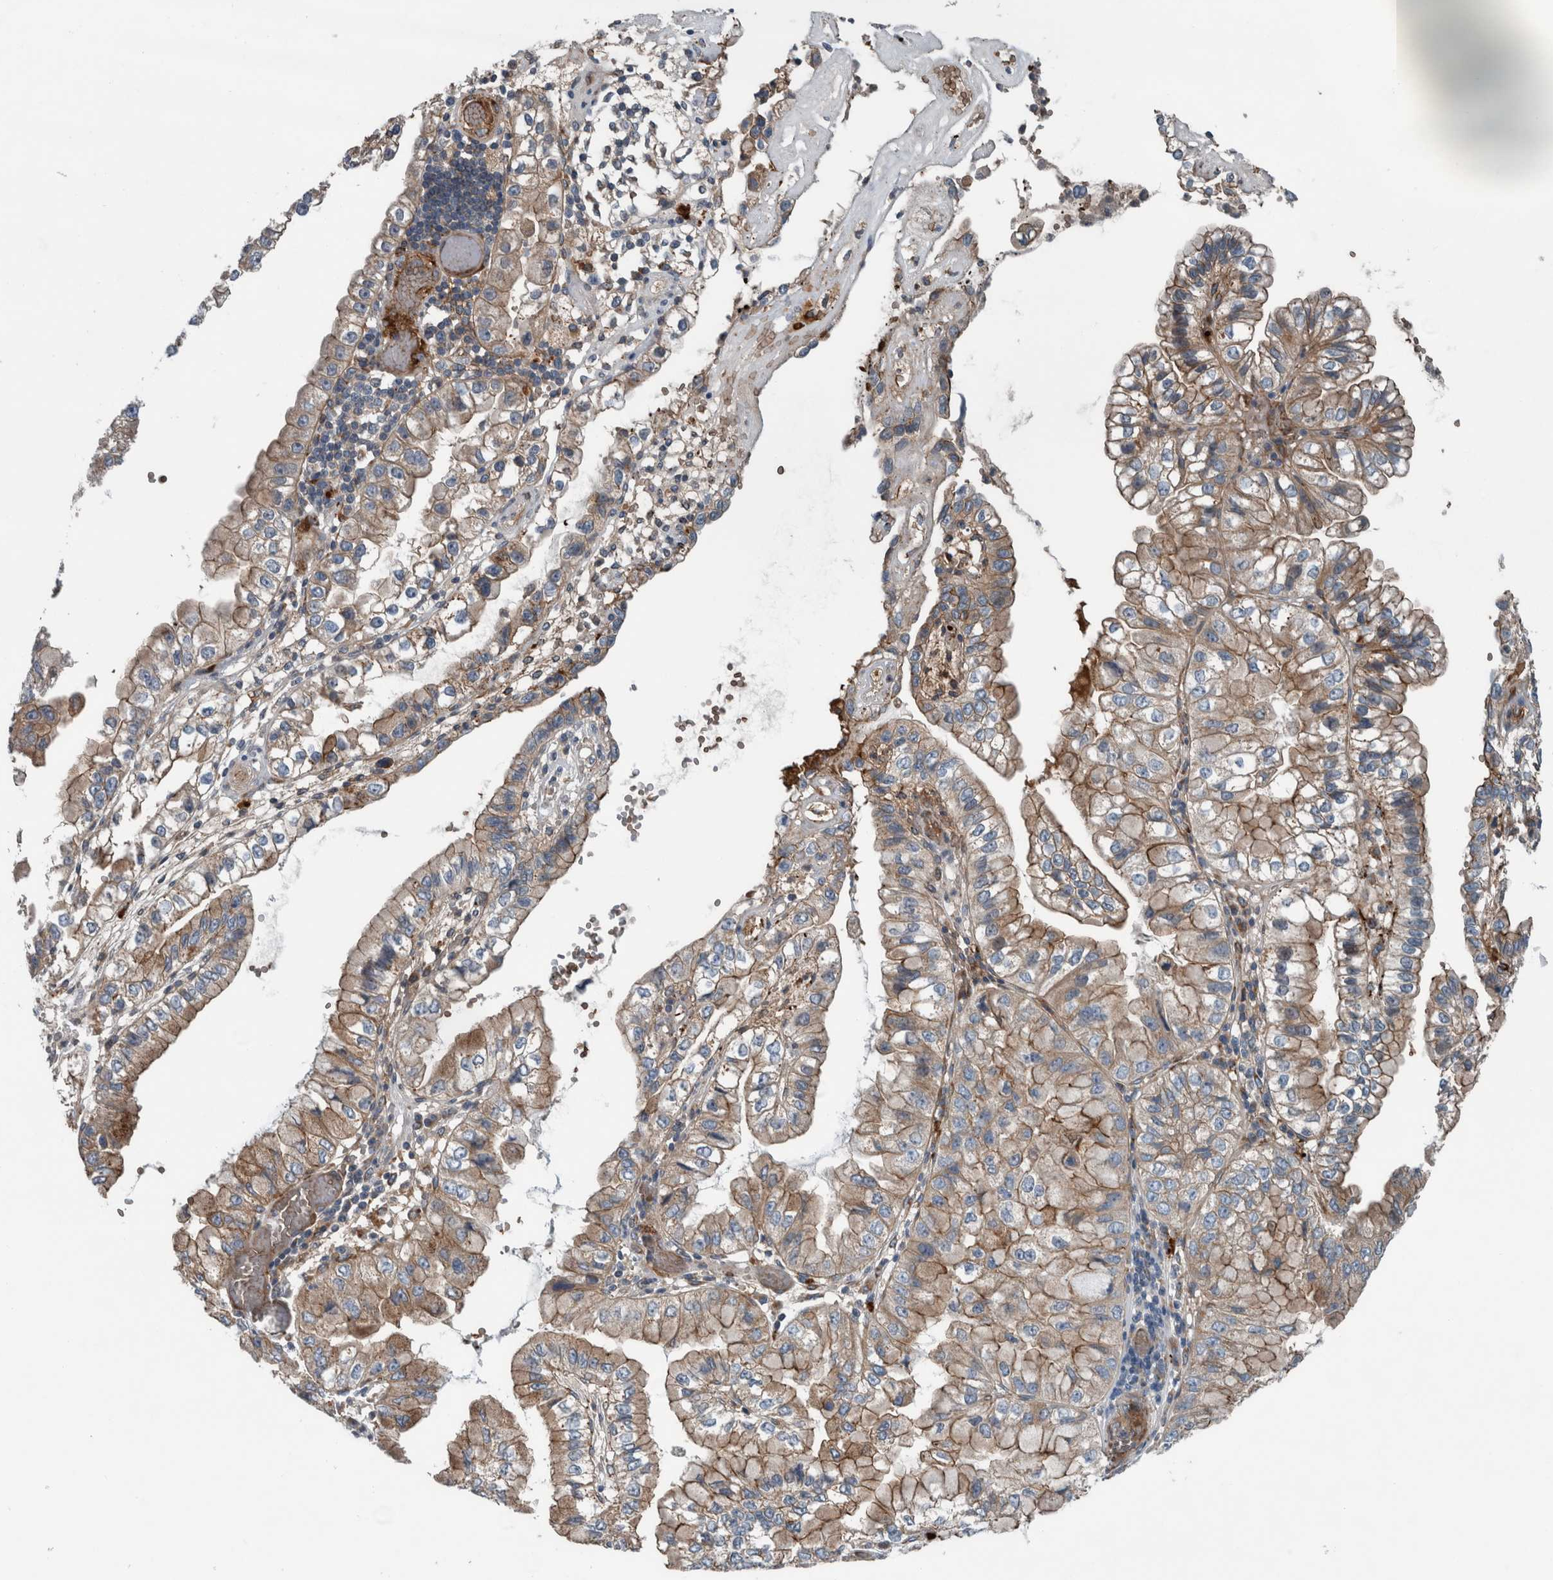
{"staining": {"intensity": "moderate", "quantity": ">75%", "location": "cytoplasmic/membranous"}, "tissue": "liver cancer", "cell_type": "Tumor cells", "image_type": "cancer", "snomed": [{"axis": "morphology", "description": "Cholangiocarcinoma"}, {"axis": "topography", "description": "Liver"}], "caption": "Liver cancer (cholangiocarcinoma) tissue reveals moderate cytoplasmic/membranous expression in about >75% of tumor cells, visualized by immunohistochemistry.", "gene": "GLT8D2", "patient": {"sex": "female", "age": 79}}